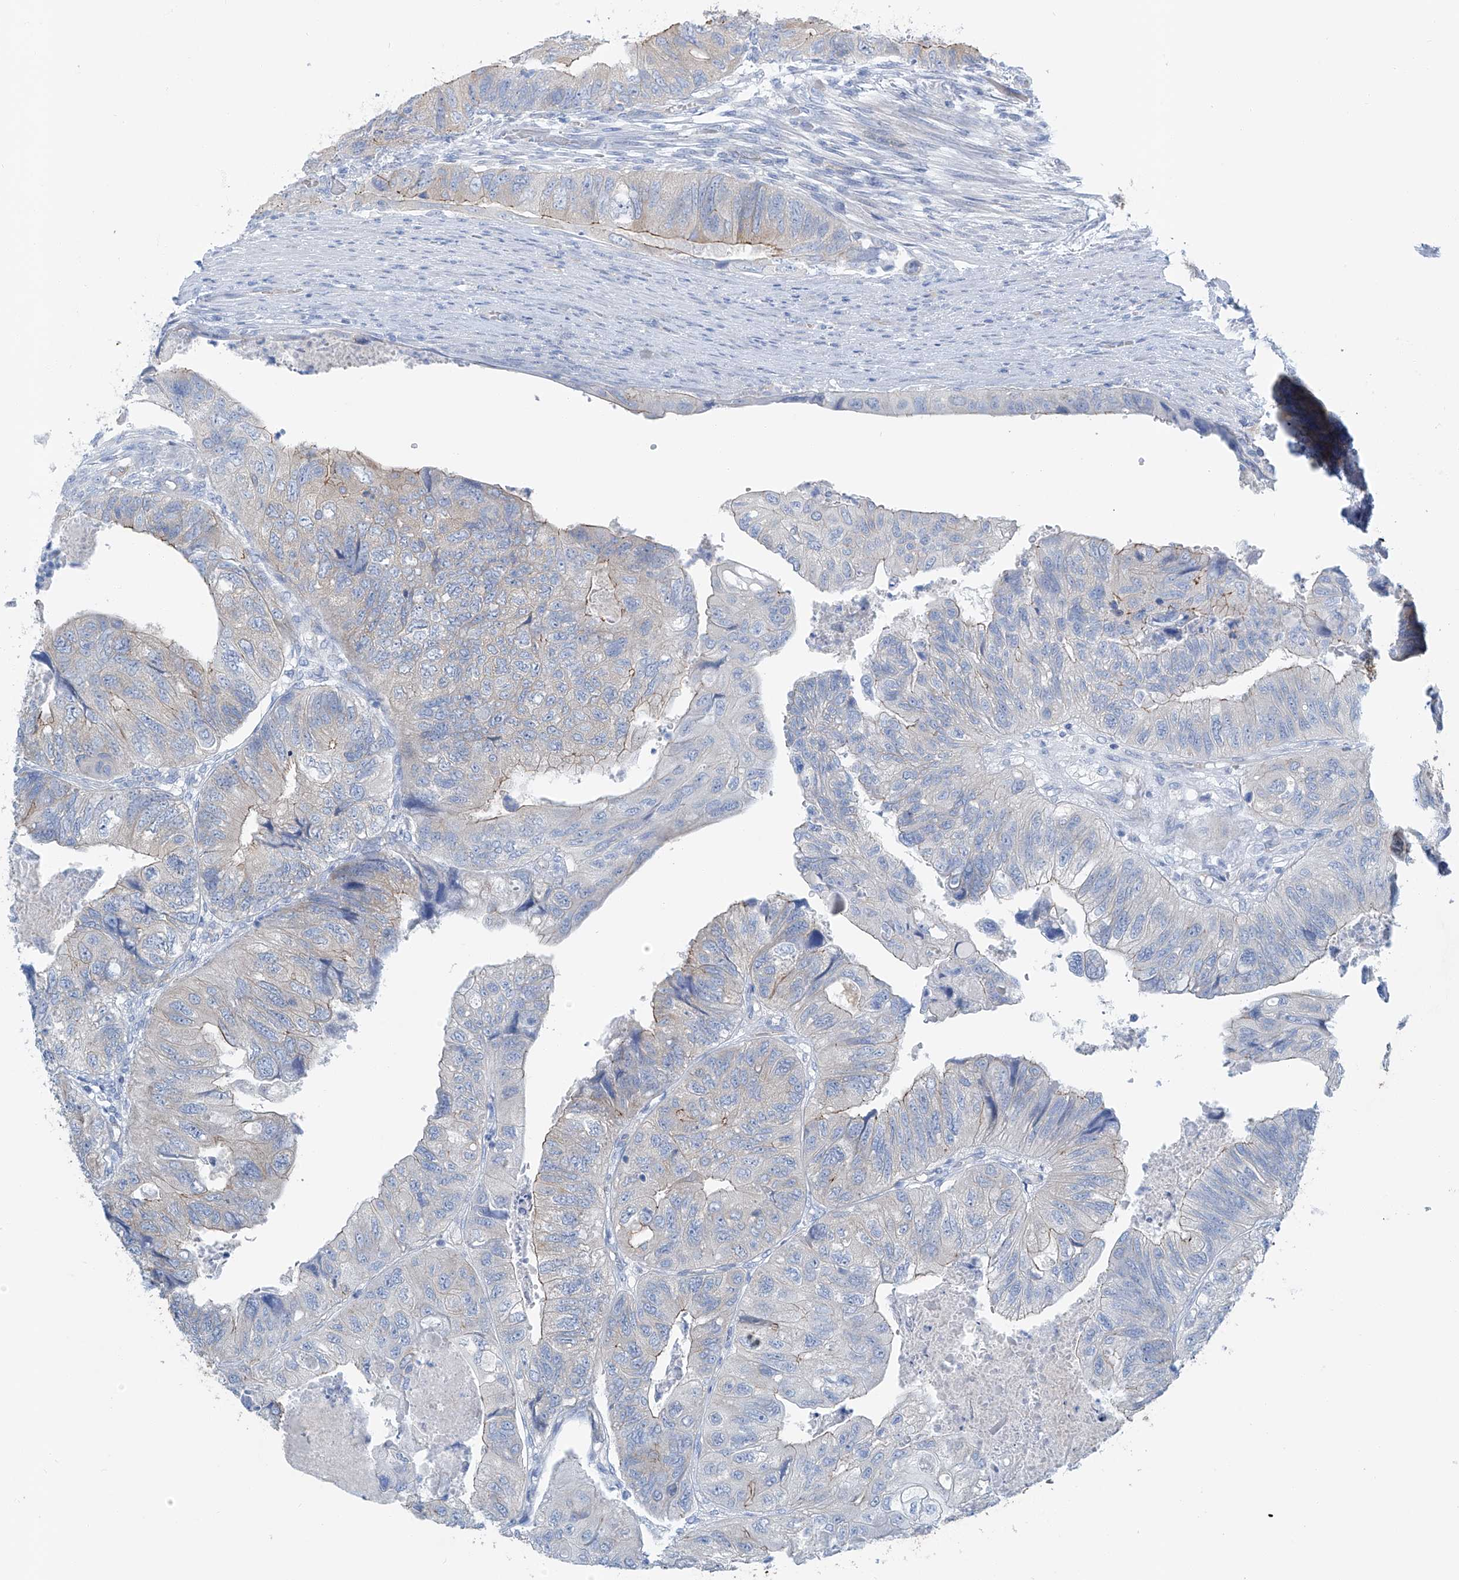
{"staining": {"intensity": "moderate", "quantity": "<25%", "location": "cytoplasmic/membranous"}, "tissue": "colorectal cancer", "cell_type": "Tumor cells", "image_type": "cancer", "snomed": [{"axis": "morphology", "description": "Adenocarcinoma, NOS"}, {"axis": "topography", "description": "Rectum"}], "caption": "A photomicrograph of human colorectal adenocarcinoma stained for a protein demonstrates moderate cytoplasmic/membranous brown staining in tumor cells.", "gene": "MAGI1", "patient": {"sex": "male", "age": 63}}